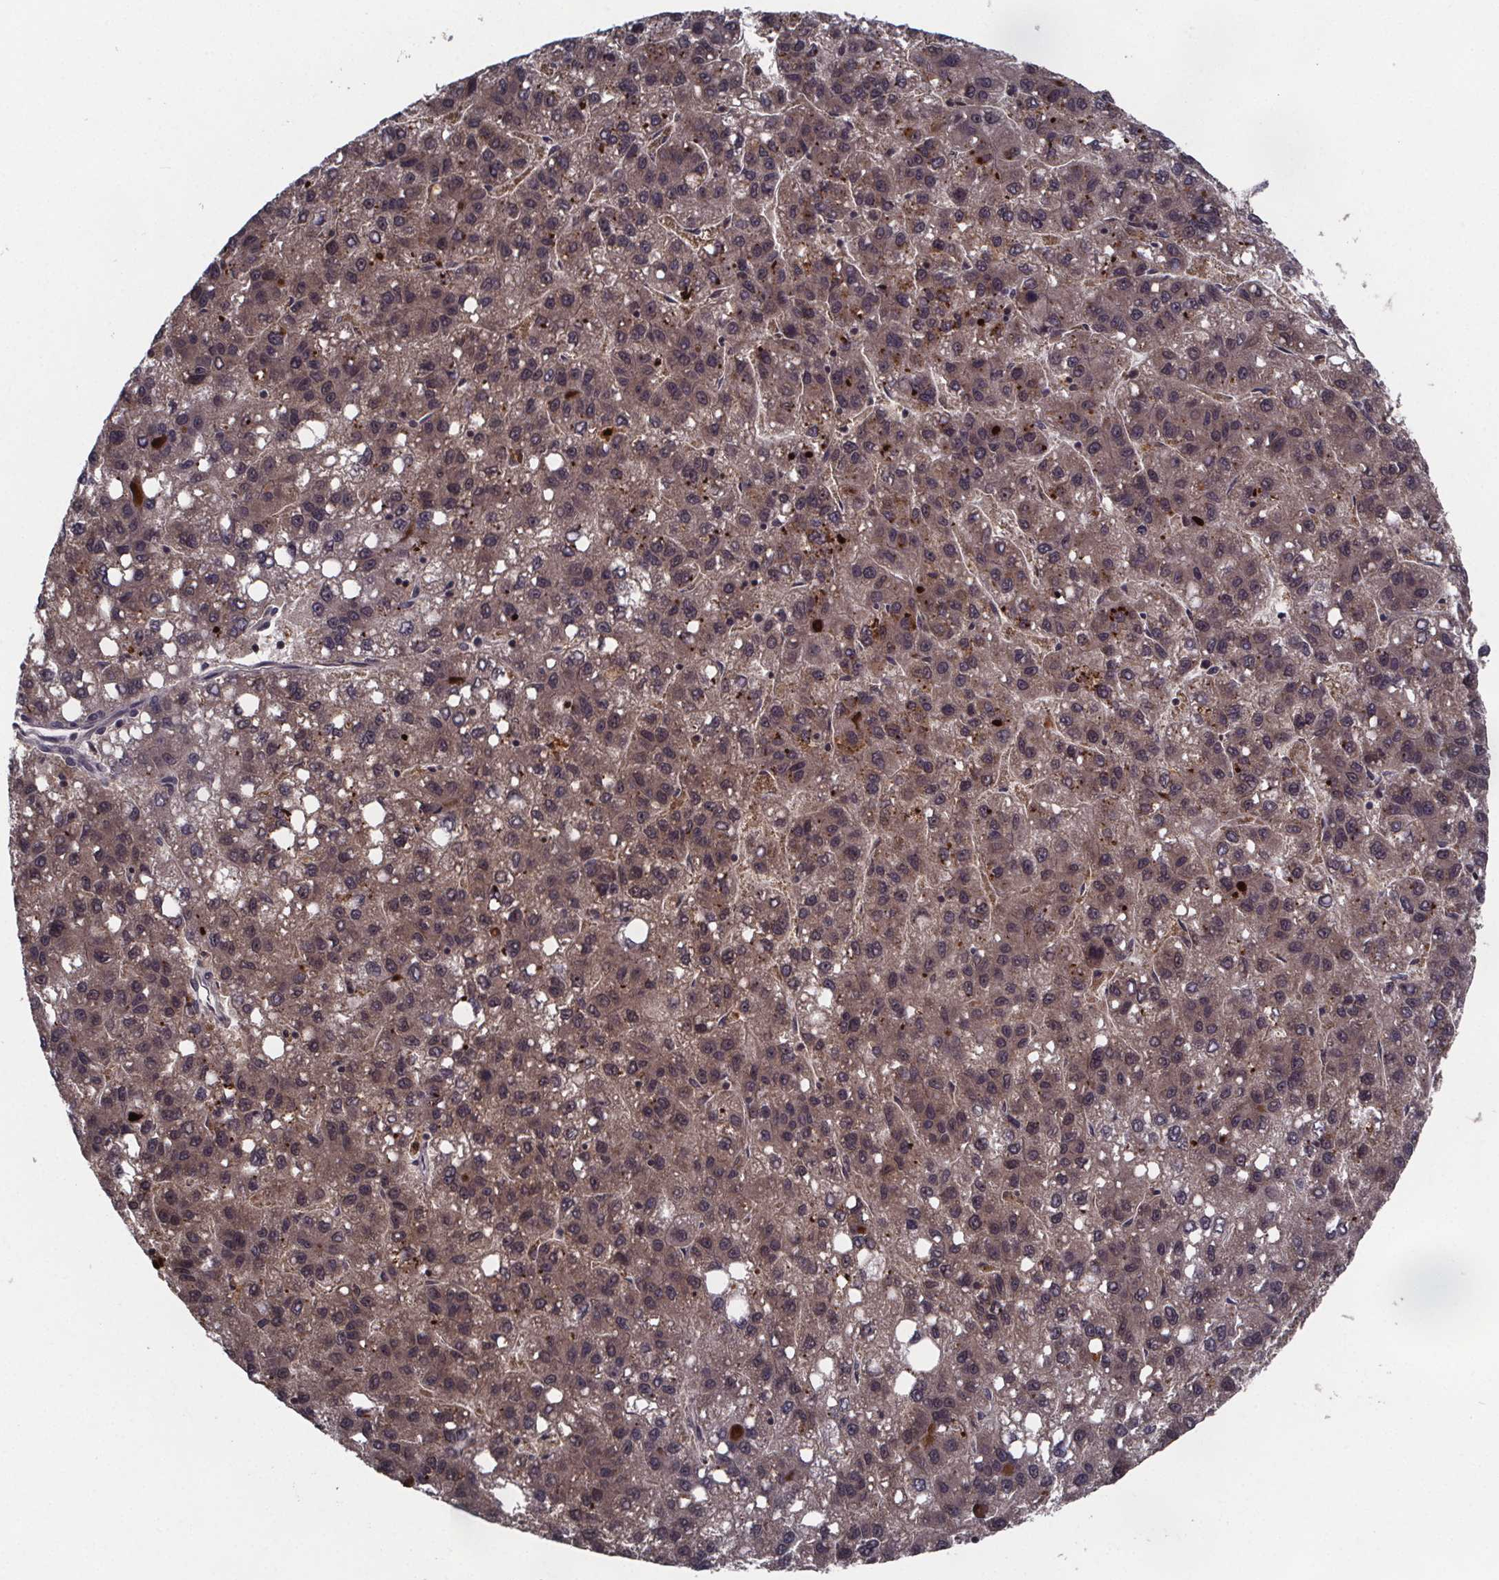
{"staining": {"intensity": "weak", "quantity": "25%-75%", "location": "cytoplasmic/membranous"}, "tissue": "liver cancer", "cell_type": "Tumor cells", "image_type": "cancer", "snomed": [{"axis": "morphology", "description": "Carcinoma, Hepatocellular, NOS"}, {"axis": "topography", "description": "Liver"}], "caption": "Immunohistochemistry (DAB (3,3'-diaminobenzidine)) staining of liver cancer reveals weak cytoplasmic/membranous protein staining in about 25%-75% of tumor cells.", "gene": "FN3KRP", "patient": {"sex": "female", "age": 82}}